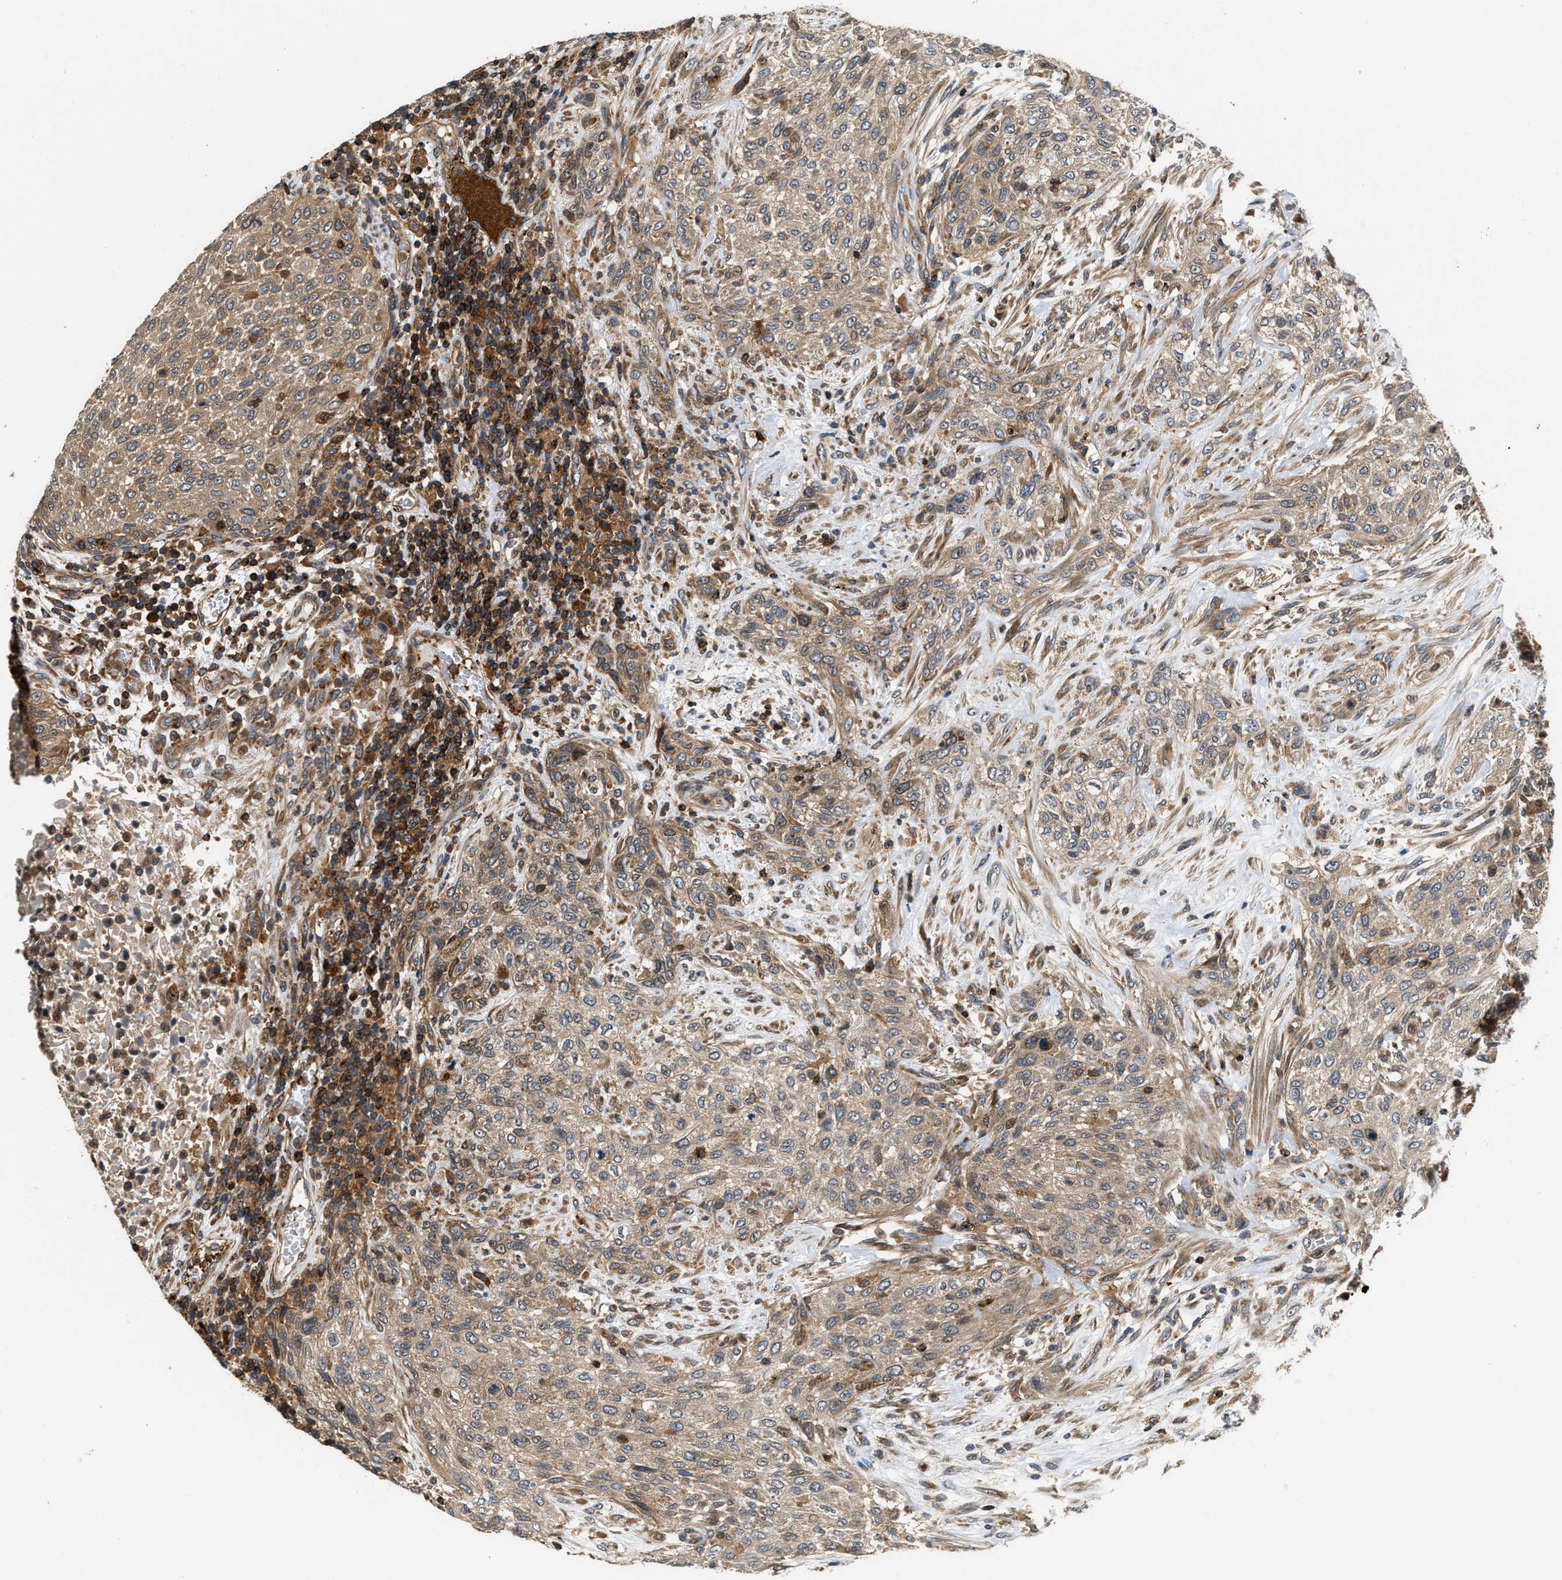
{"staining": {"intensity": "moderate", "quantity": "<25%", "location": "cytoplasmic/membranous,nuclear"}, "tissue": "urothelial cancer", "cell_type": "Tumor cells", "image_type": "cancer", "snomed": [{"axis": "morphology", "description": "Urothelial carcinoma, Low grade"}, {"axis": "morphology", "description": "Urothelial carcinoma, High grade"}, {"axis": "topography", "description": "Urinary bladder"}], "caption": "This image exhibits high-grade urothelial carcinoma stained with immunohistochemistry to label a protein in brown. The cytoplasmic/membranous and nuclear of tumor cells show moderate positivity for the protein. Nuclei are counter-stained blue.", "gene": "SNX5", "patient": {"sex": "male", "age": 35}}